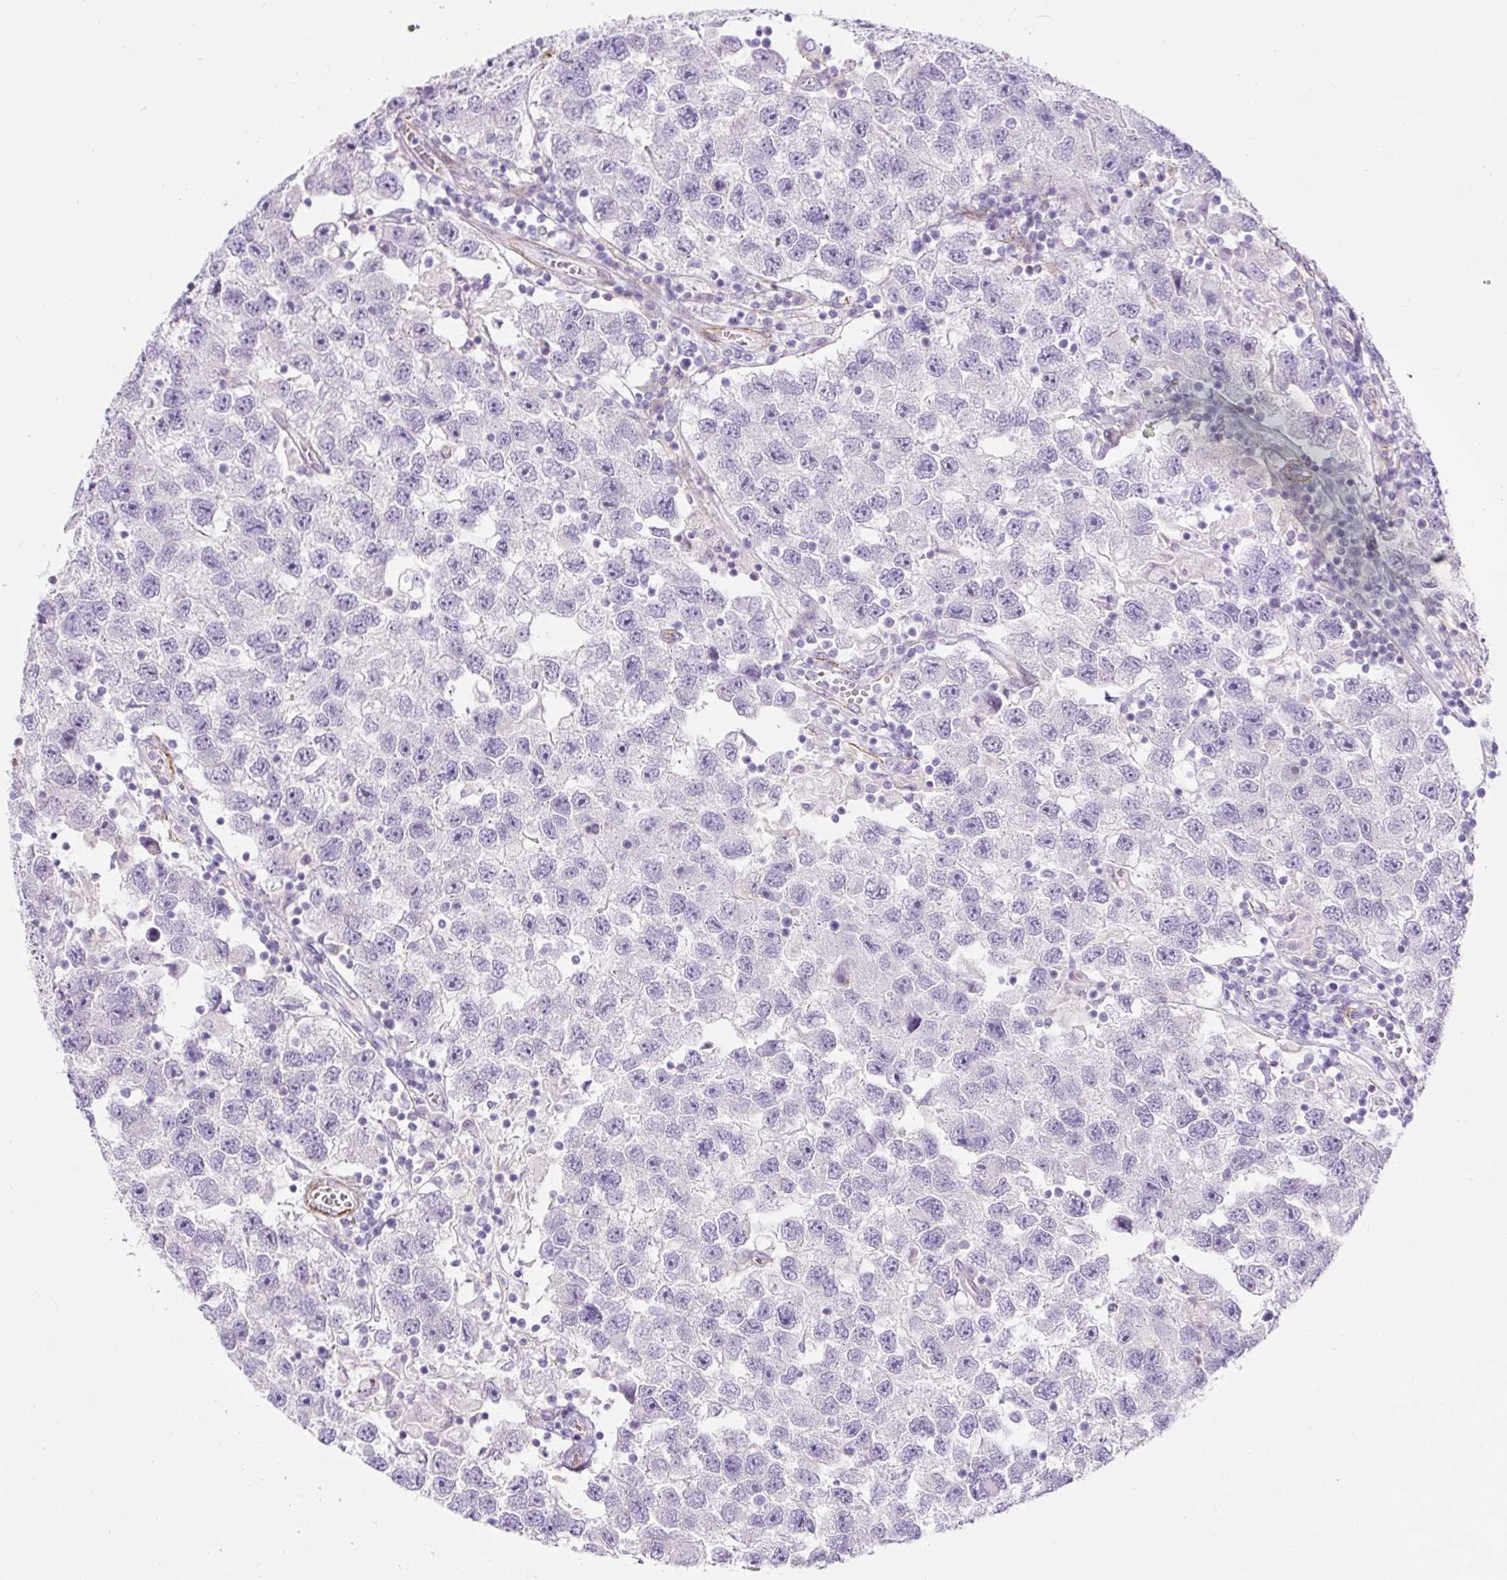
{"staining": {"intensity": "negative", "quantity": "none", "location": "none"}, "tissue": "testis cancer", "cell_type": "Tumor cells", "image_type": "cancer", "snomed": [{"axis": "morphology", "description": "Seminoma, NOS"}, {"axis": "topography", "description": "Testis"}], "caption": "There is no significant staining in tumor cells of testis cancer.", "gene": "B3GALT5", "patient": {"sex": "male", "age": 26}}